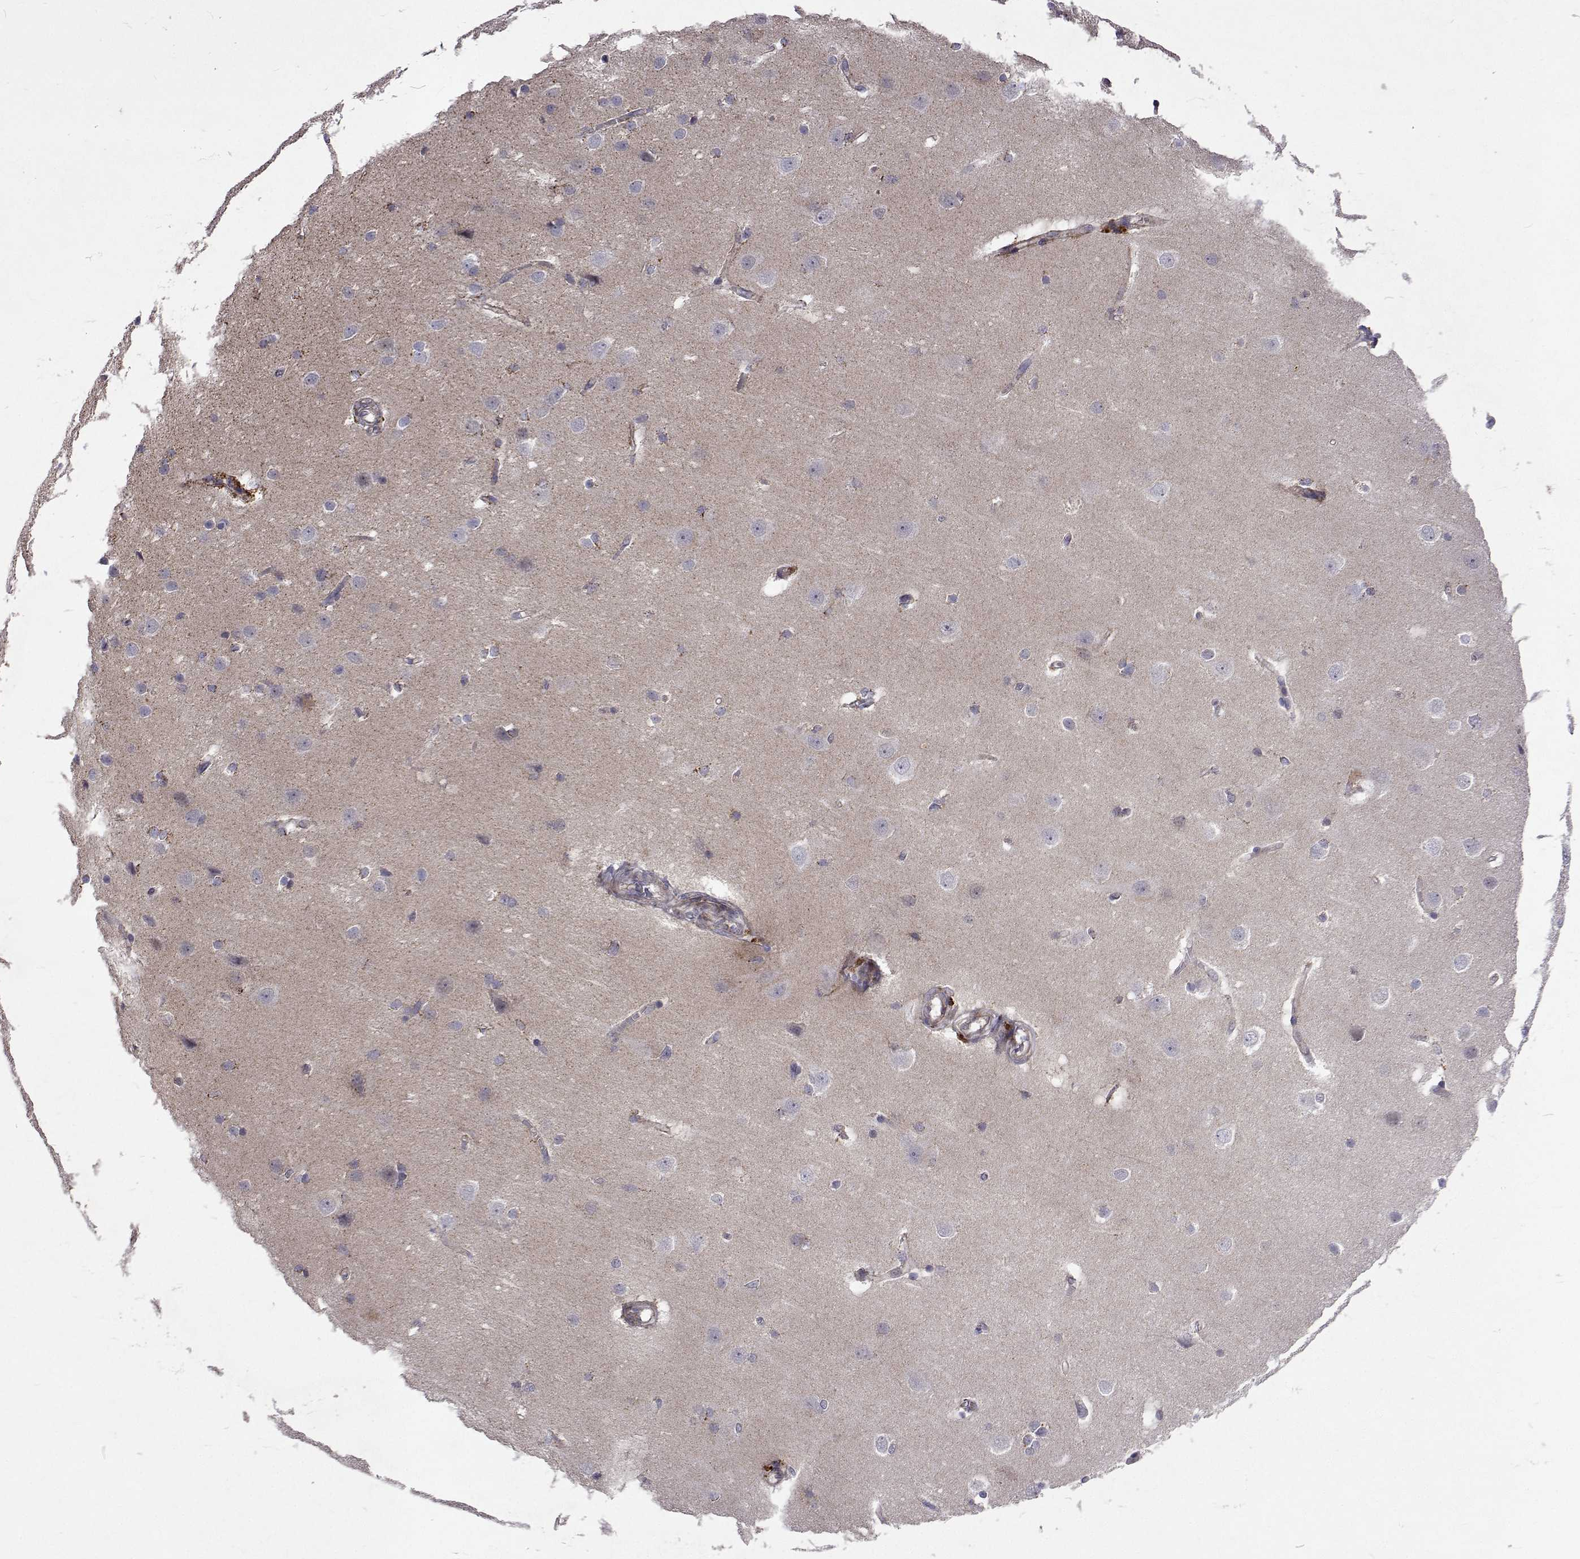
{"staining": {"intensity": "negative", "quantity": "none", "location": "none"}, "tissue": "cerebral cortex", "cell_type": "Endothelial cells", "image_type": "normal", "snomed": [{"axis": "morphology", "description": "Normal tissue, NOS"}, {"axis": "topography", "description": "Cerebral cortex"}], "caption": "Immunohistochemical staining of unremarkable cerebral cortex exhibits no significant positivity in endothelial cells. (Stains: DAB IHC with hematoxylin counter stain, Microscopy: brightfield microscopy at high magnification).", "gene": "DHTKD1", "patient": {"sex": "male", "age": 37}}